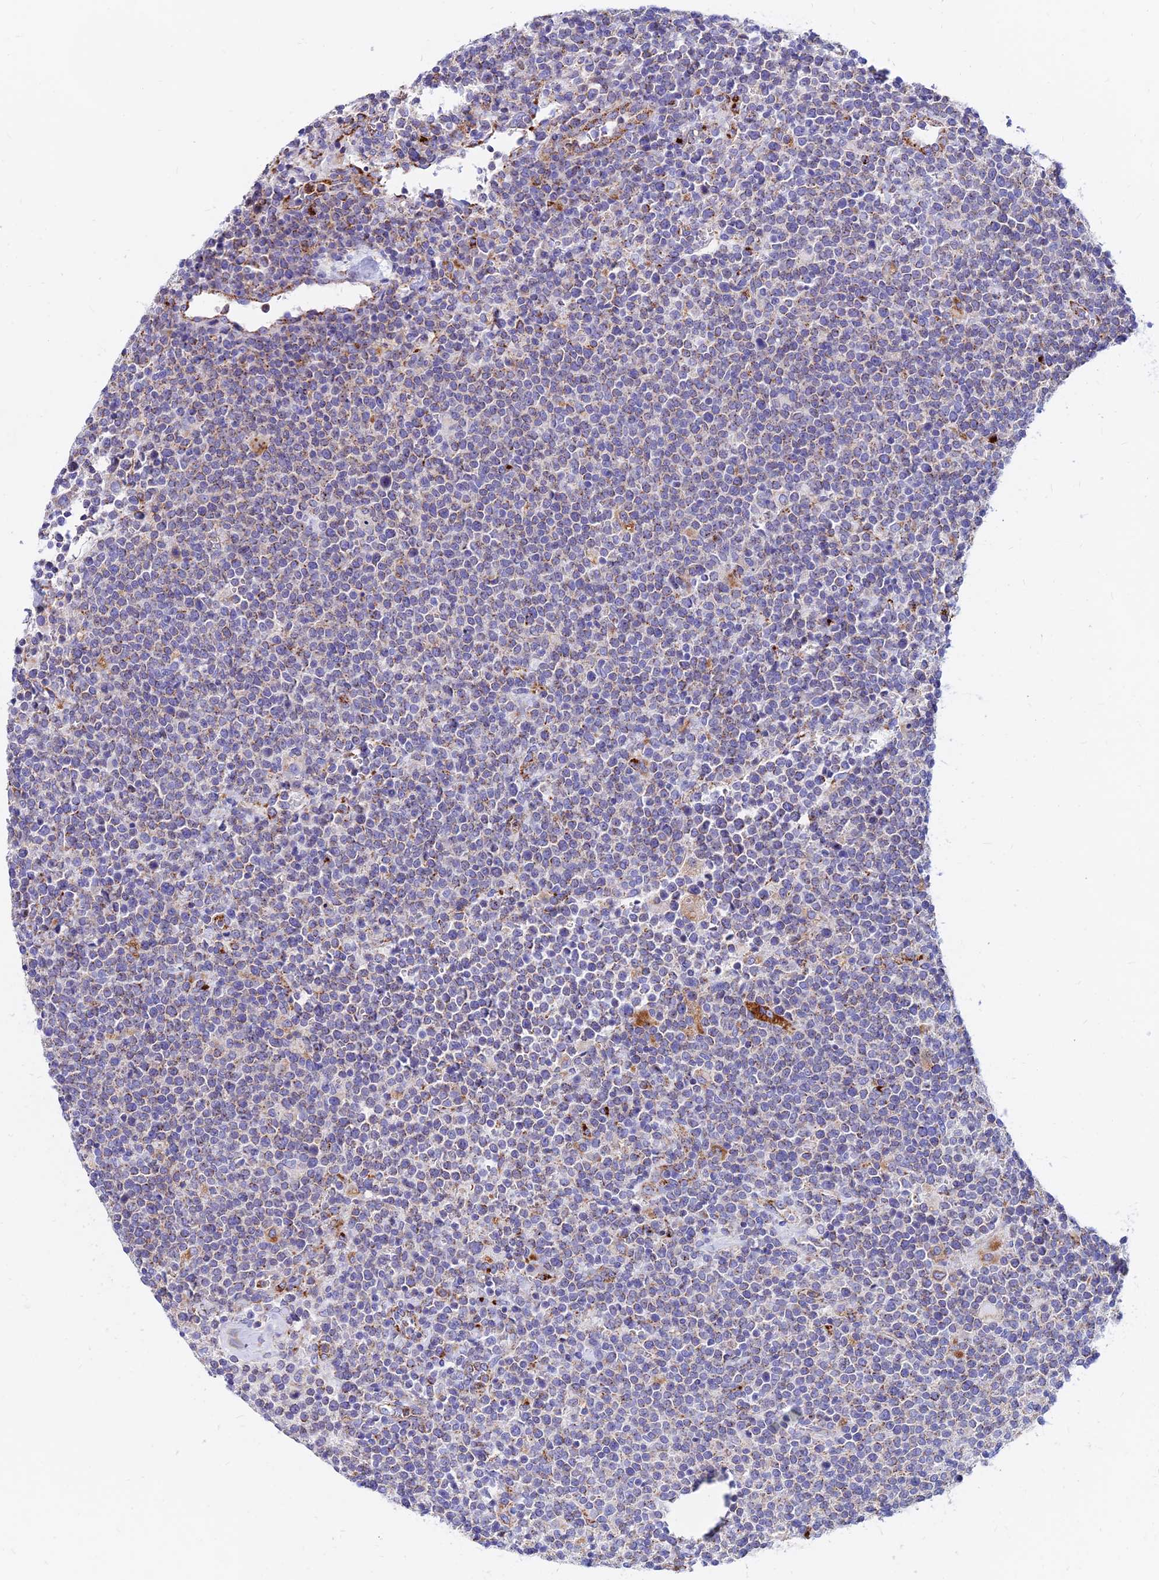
{"staining": {"intensity": "negative", "quantity": "none", "location": "none"}, "tissue": "lymphoma", "cell_type": "Tumor cells", "image_type": "cancer", "snomed": [{"axis": "morphology", "description": "Malignant lymphoma, non-Hodgkin's type, High grade"}, {"axis": "topography", "description": "Lymph node"}], "caption": "This is a image of immunohistochemistry staining of high-grade malignant lymphoma, non-Hodgkin's type, which shows no staining in tumor cells.", "gene": "SPNS1", "patient": {"sex": "male", "age": 61}}